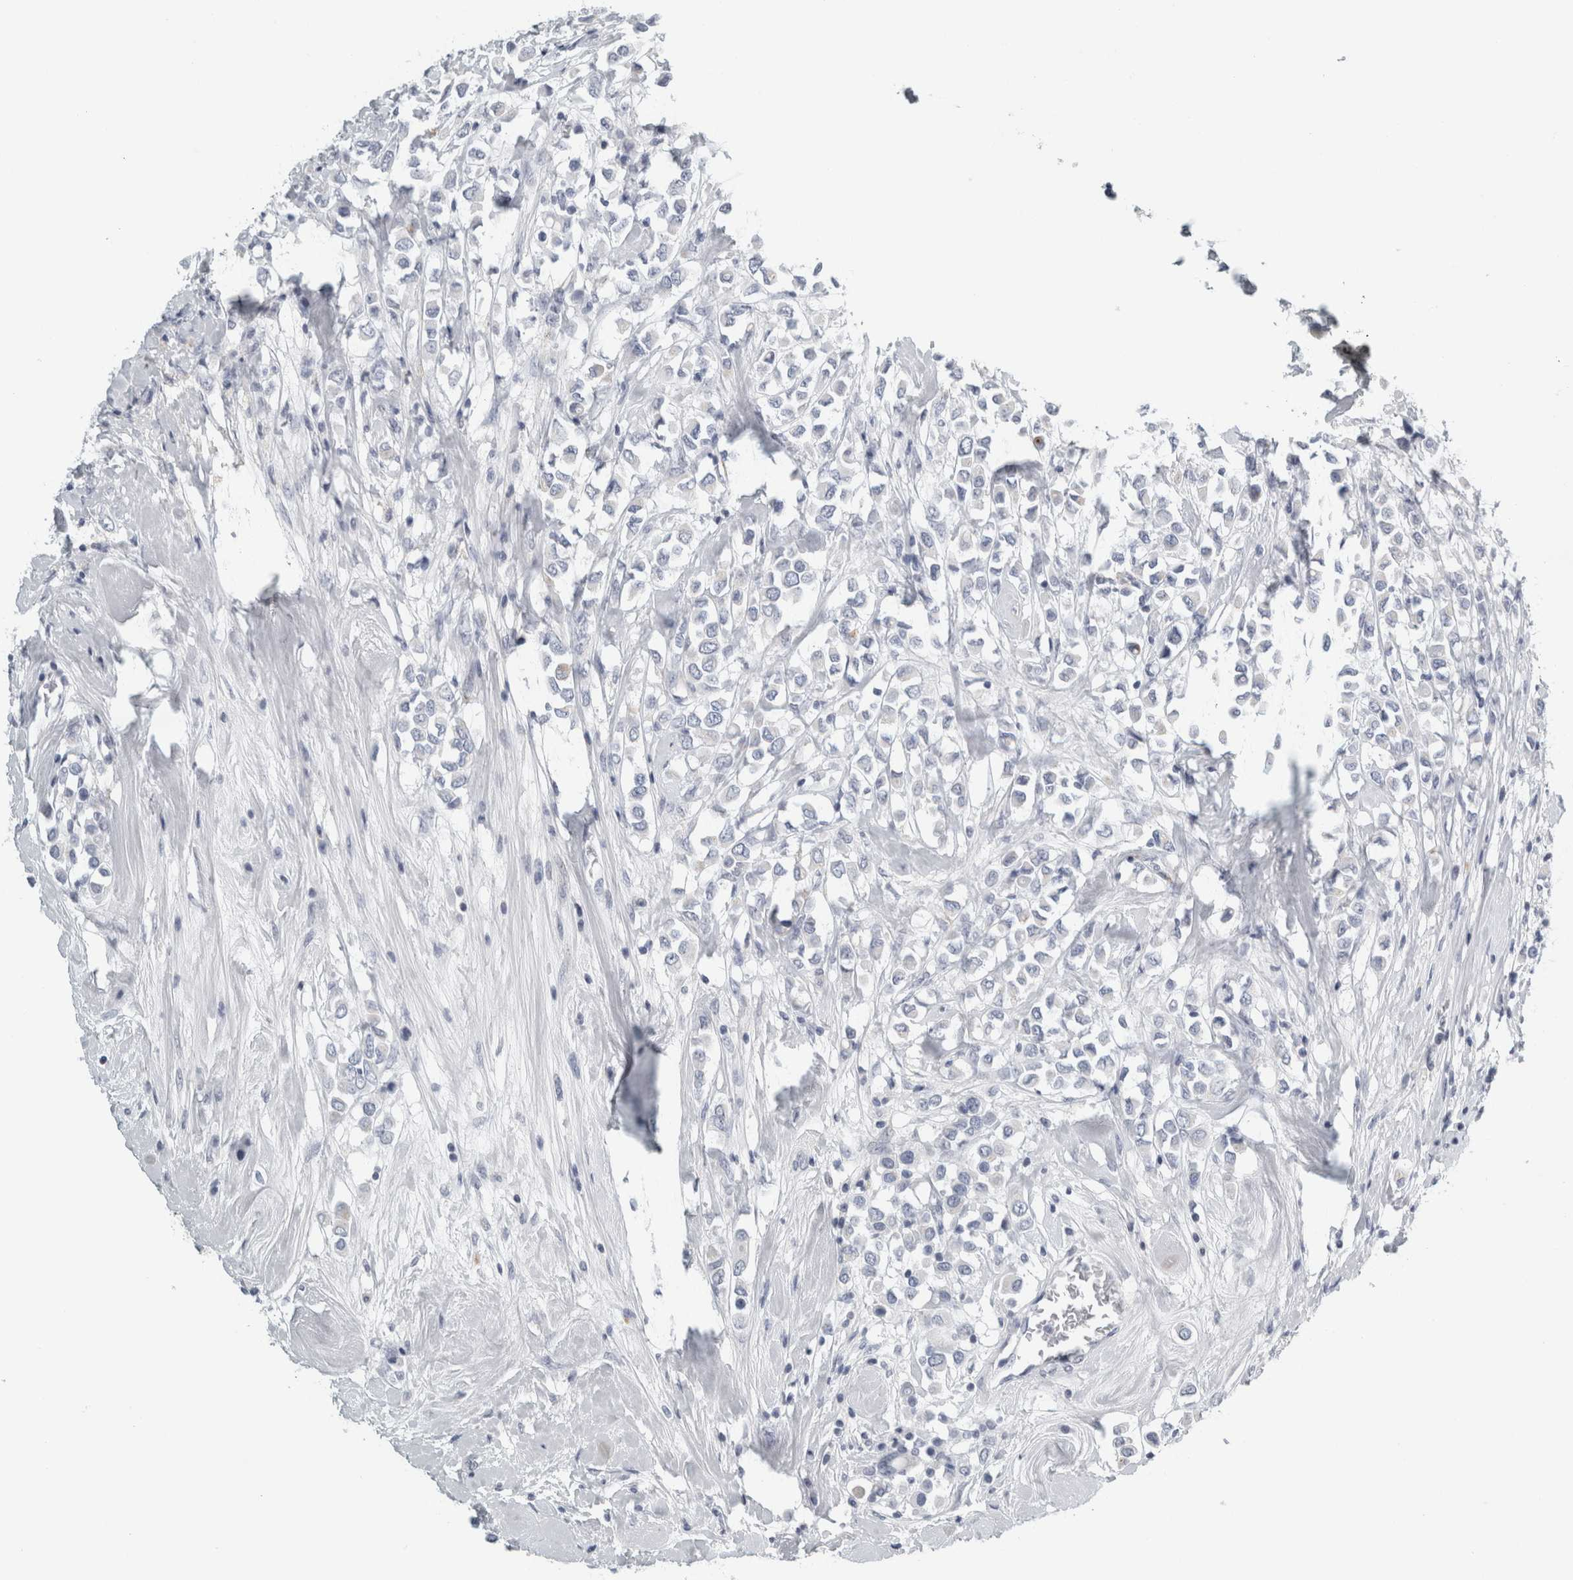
{"staining": {"intensity": "negative", "quantity": "none", "location": "none"}, "tissue": "breast cancer", "cell_type": "Tumor cells", "image_type": "cancer", "snomed": [{"axis": "morphology", "description": "Duct carcinoma"}, {"axis": "topography", "description": "Breast"}], "caption": "There is no significant positivity in tumor cells of breast cancer. The staining was performed using DAB to visualize the protein expression in brown, while the nuclei were stained in blue with hematoxylin (Magnification: 20x).", "gene": "CPE", "patient": {"sex": "female", "age": 61}}